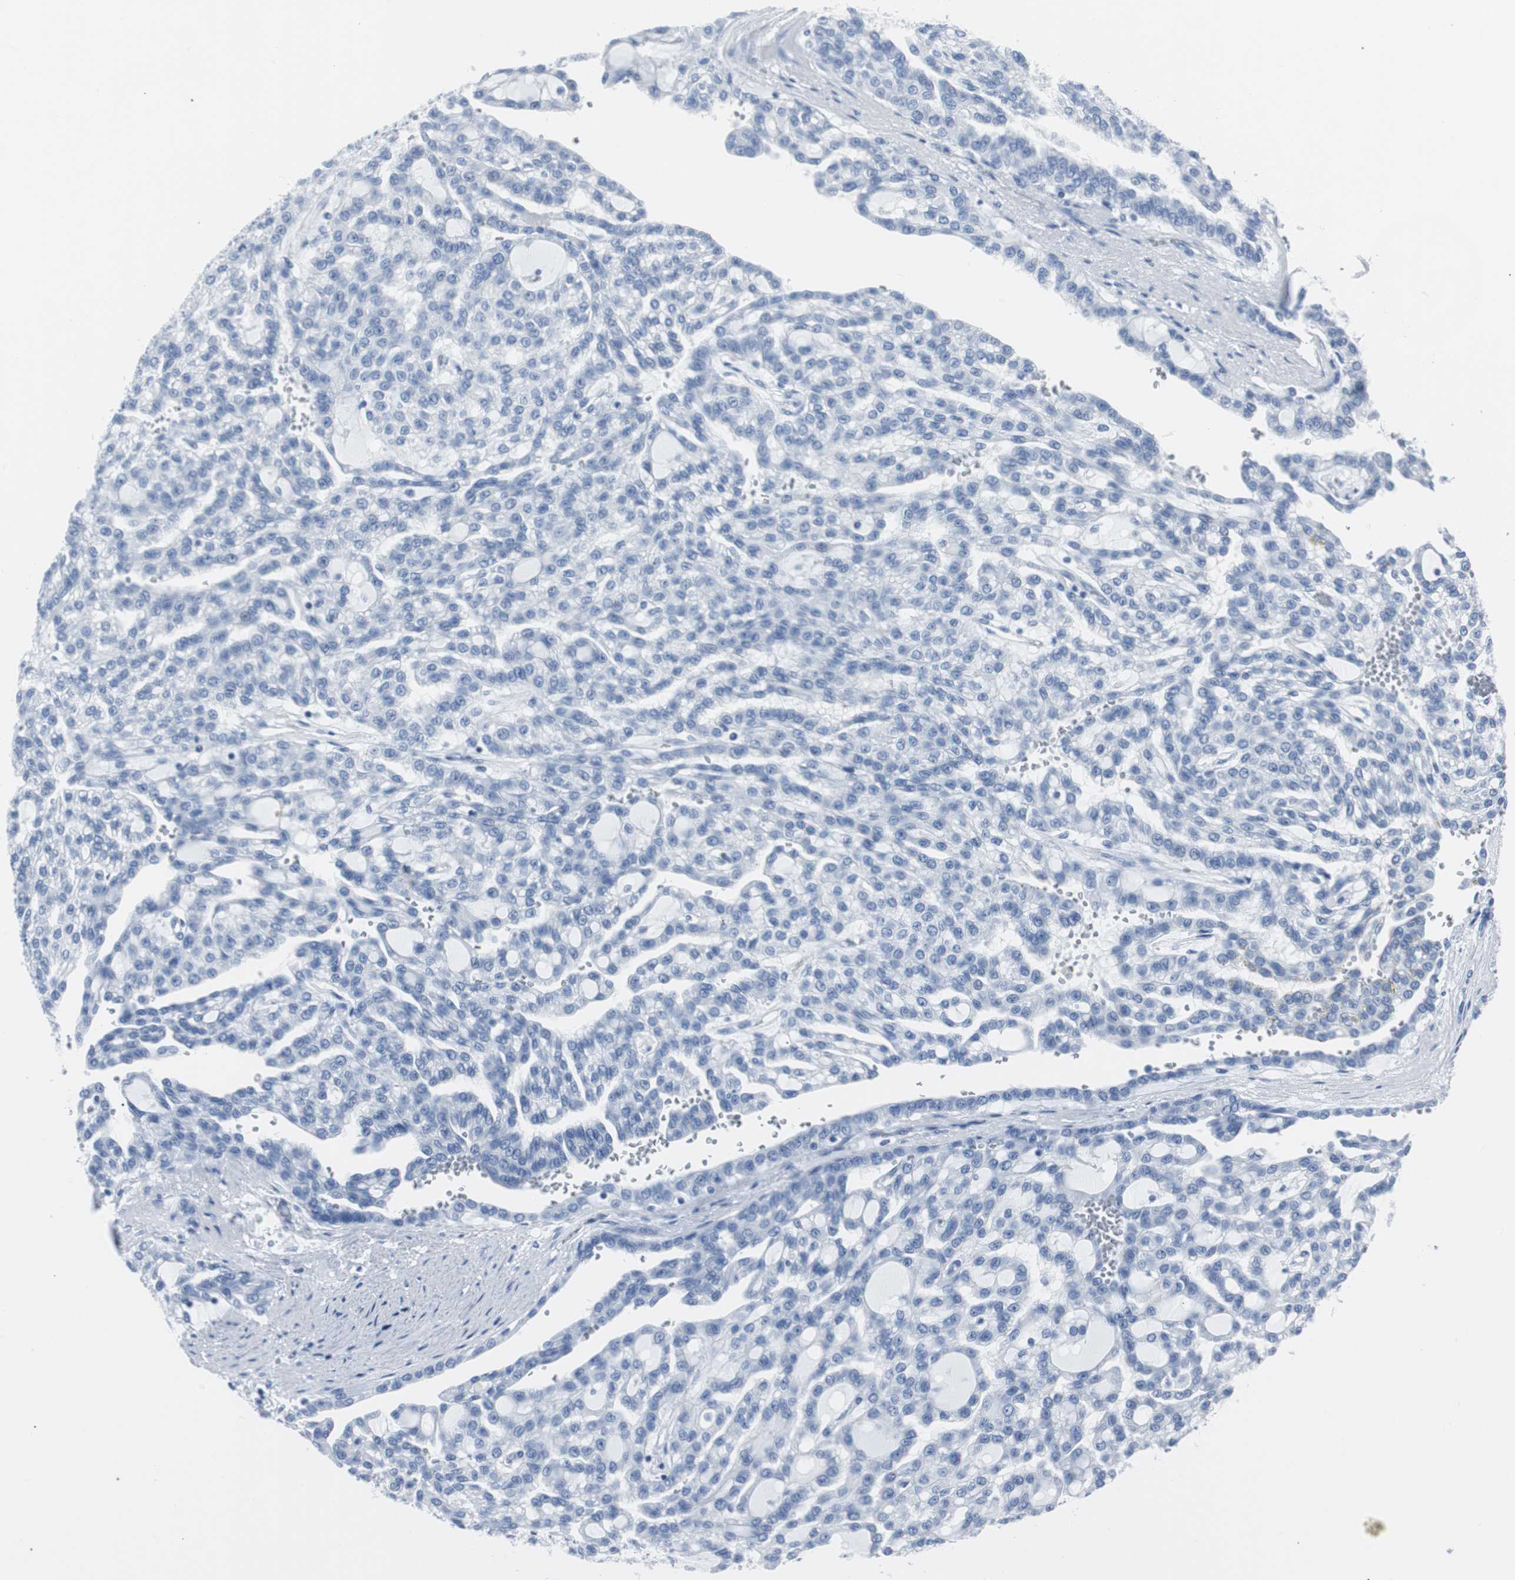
{"staining": {"intensity": "negative", "quantity": "none", "location": "none"}, "tissue": "renal cancer", "cell_type": "Tumor cells", "image_type": "cancer", "snomed": [{"axis": "morphology", "description": "Adenocarcinoma, NOS"}, {"axis": "topography", "description": "Kidney"}], "caption": "There is no significant positivity in tumor cells of renal cancer. (DAB (3,3'-diaminobenzidine) IHC with hematoxylin counter stain).", "gene": "GAP43", "patient": {"sex": "male", "age": 63}}